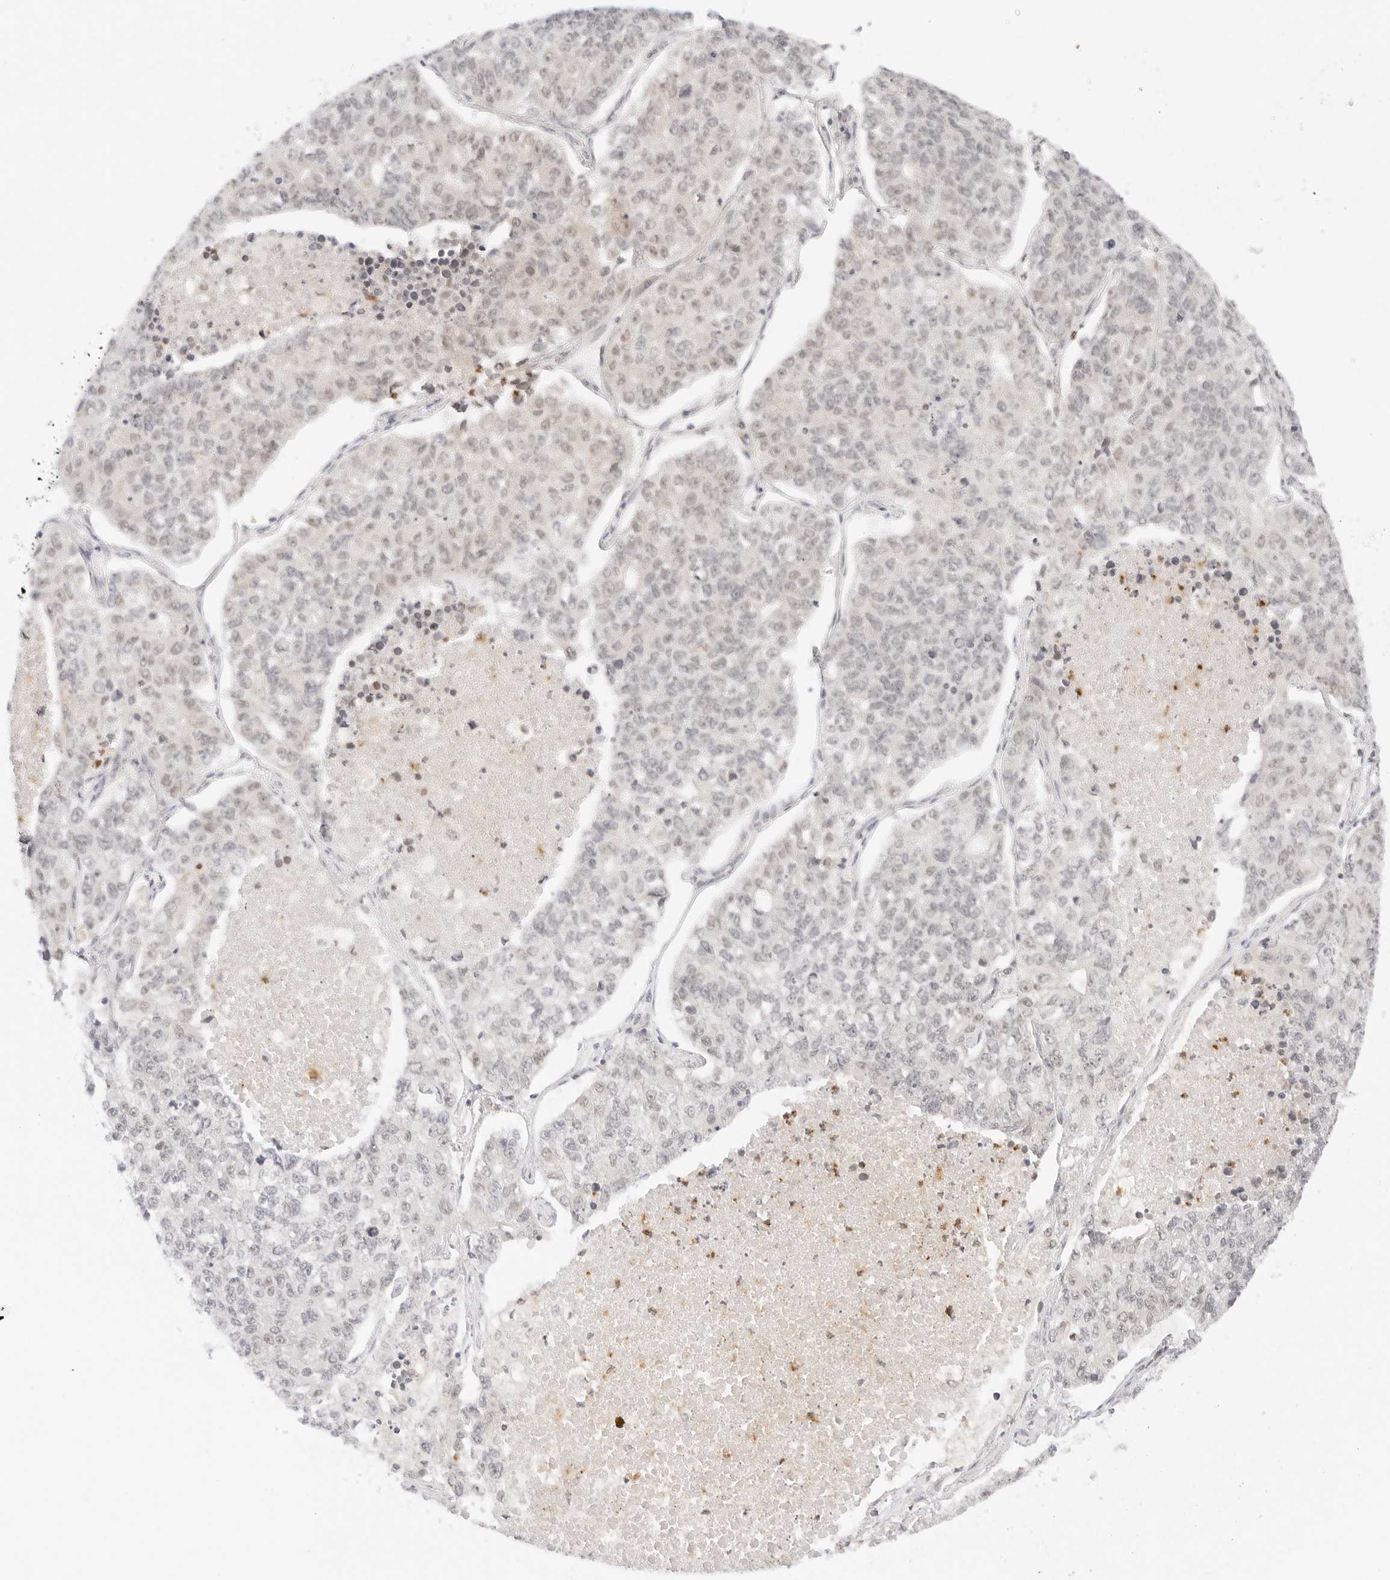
{"staining": {"intensity": "negative", "quantity": "none", "location": "none"}, "tissue": "lung cancer", "cell_type": "Tumor cells", "image_type": "cancer", "snomed": [{"axis": "morphology", "description": "Adenocarcinoma, NOS"}, {"axis": "topography", "description": "Lung"}], "caption": "This is an IHC photomicrograph of human adenocarcinoma (lung). There is no expression in tumor cells.", "gene": "POLR3C", "patient": {"sex": "male", "age": 49}}